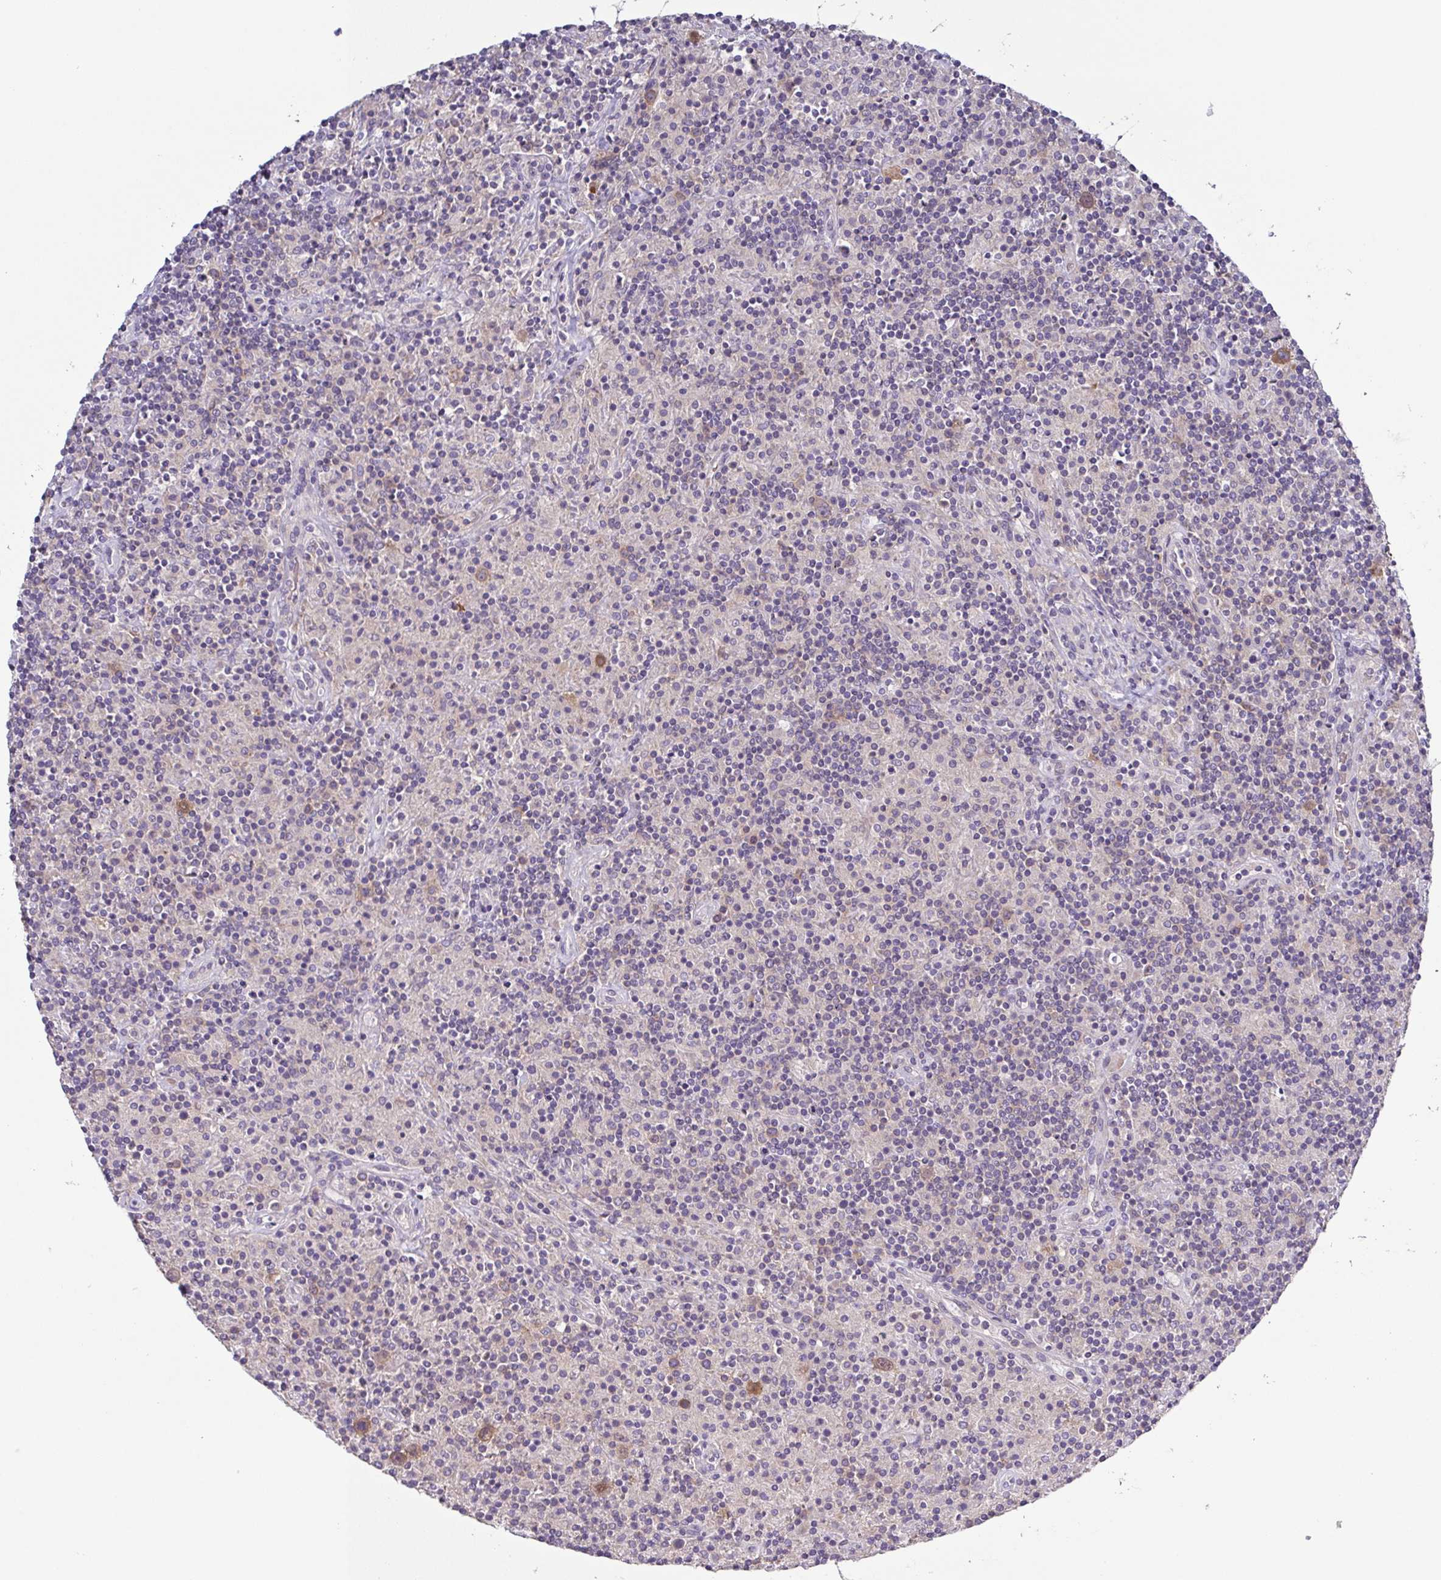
{"staining": {"intensity": "moderate", "quantity": "25%-75%", "location": "cytoplasmic/membranous"}, "tissue": "lymphoma", "cell_type": "Tumor cells", "image_type": "cancer", "snomed": [{"axis": "morphology", "description": "Hodgkin's disease, NOS"}, {"axis": "topography", "description": "Lymph node"}], "caption": "Human lymphoma stained with a brown dye exhibits moderate cytoplasmic/membranous positive staining in approximately 25%-75% of tumor cells.", "gene": "CFAP97D1", "patient": {"sex": "male", "age": 70}}